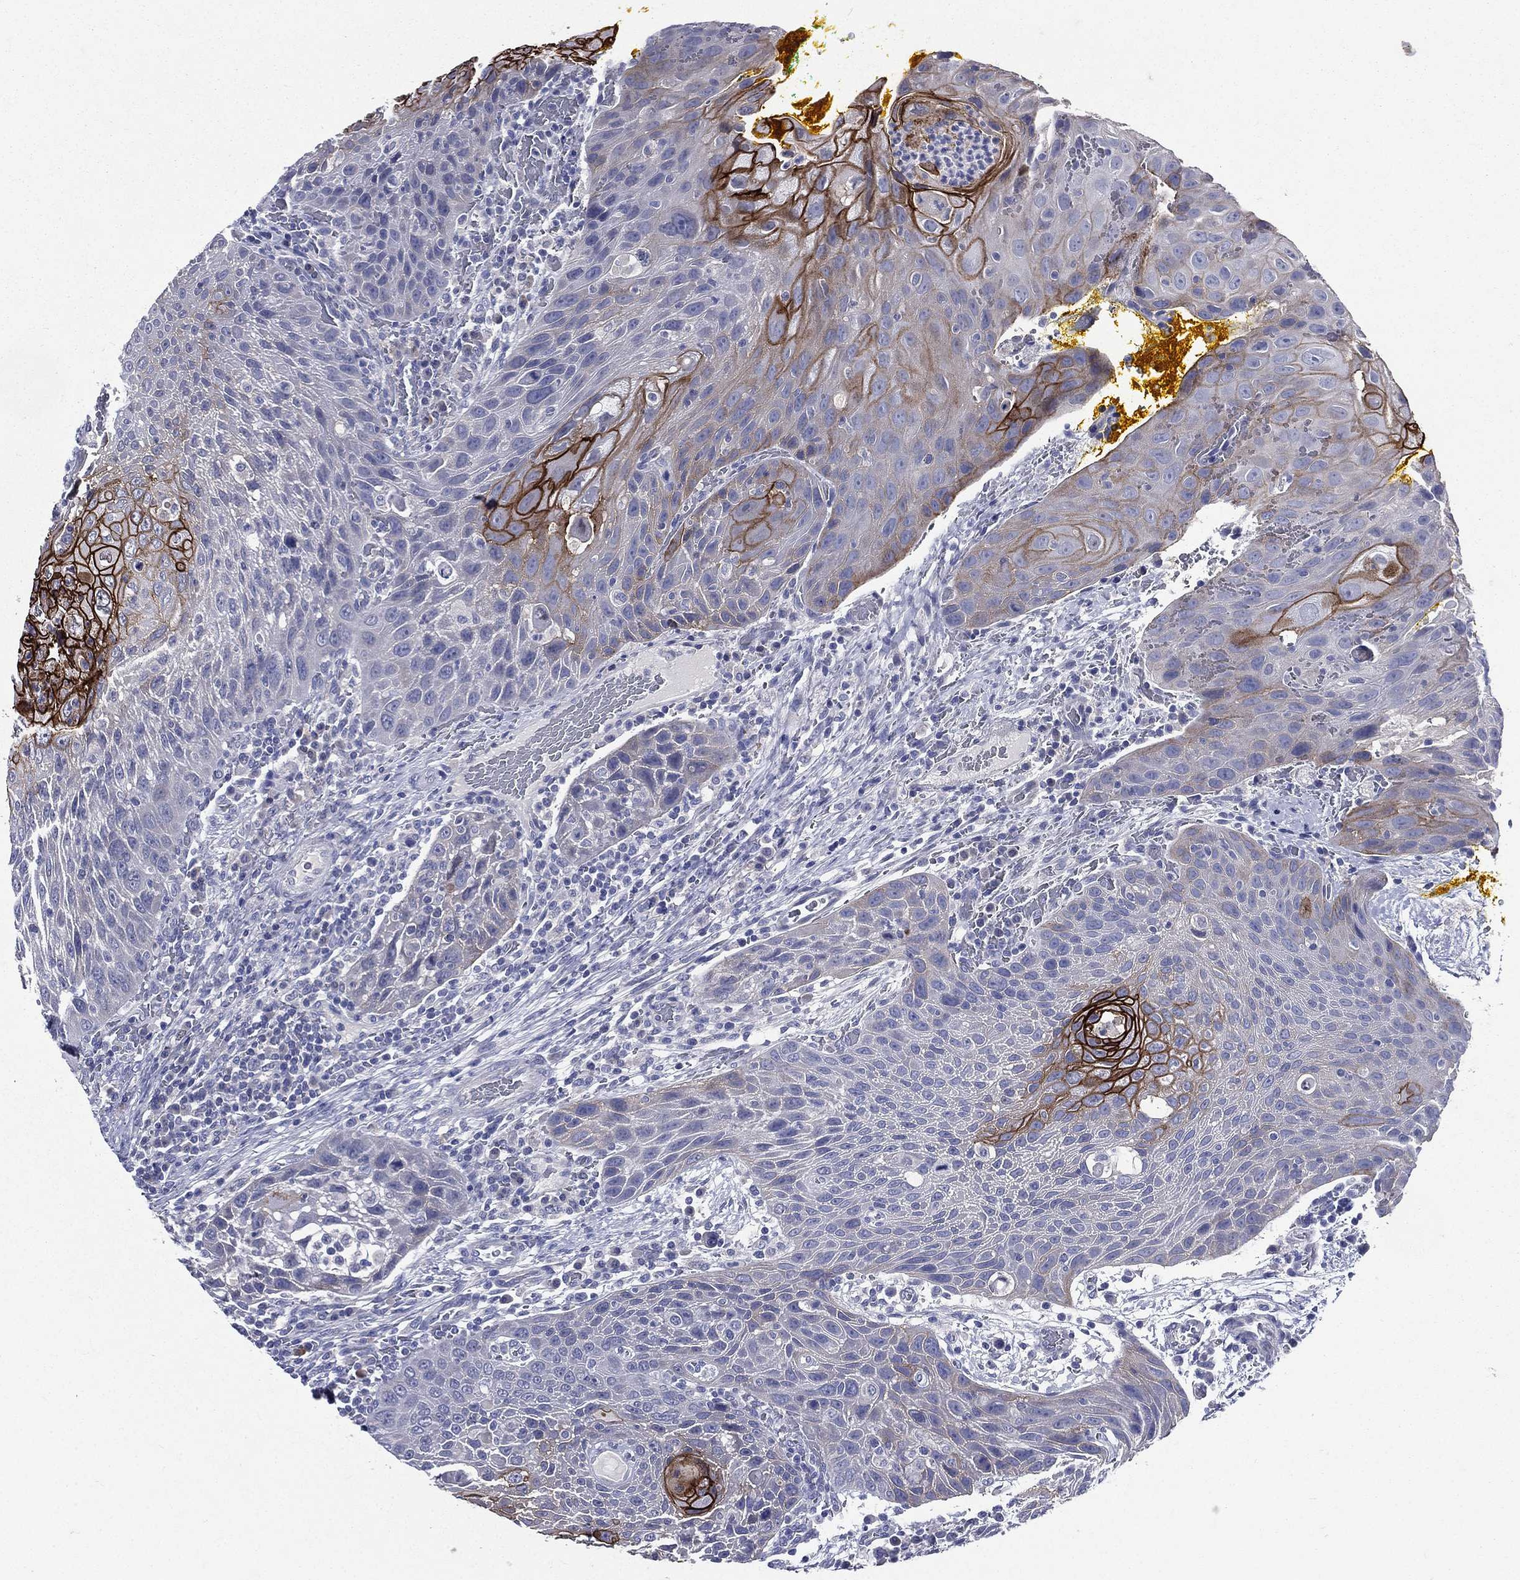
{"staining": {"intensity": "strong", "quantity": "<25%", "location": "cytoplasmic/membranous"}, "tissue": "head and neck cancer", "cell_type": "Tumor cells", "image_type": "cancer", "snomed": [{"axis": "morphology", "description": "Squamous cell carcinoma, NOS"}, {"axis": "topography", "description": "Head-Neck"}], "caption": "IHC of head and neck squamous cell carcinoma exhibits medium levels of strong cytoplasmic/membranous positivity in approximately <25% of tumor cells.", "gene": "TGM1", "patient": {"sex": "male", "age": 69}}